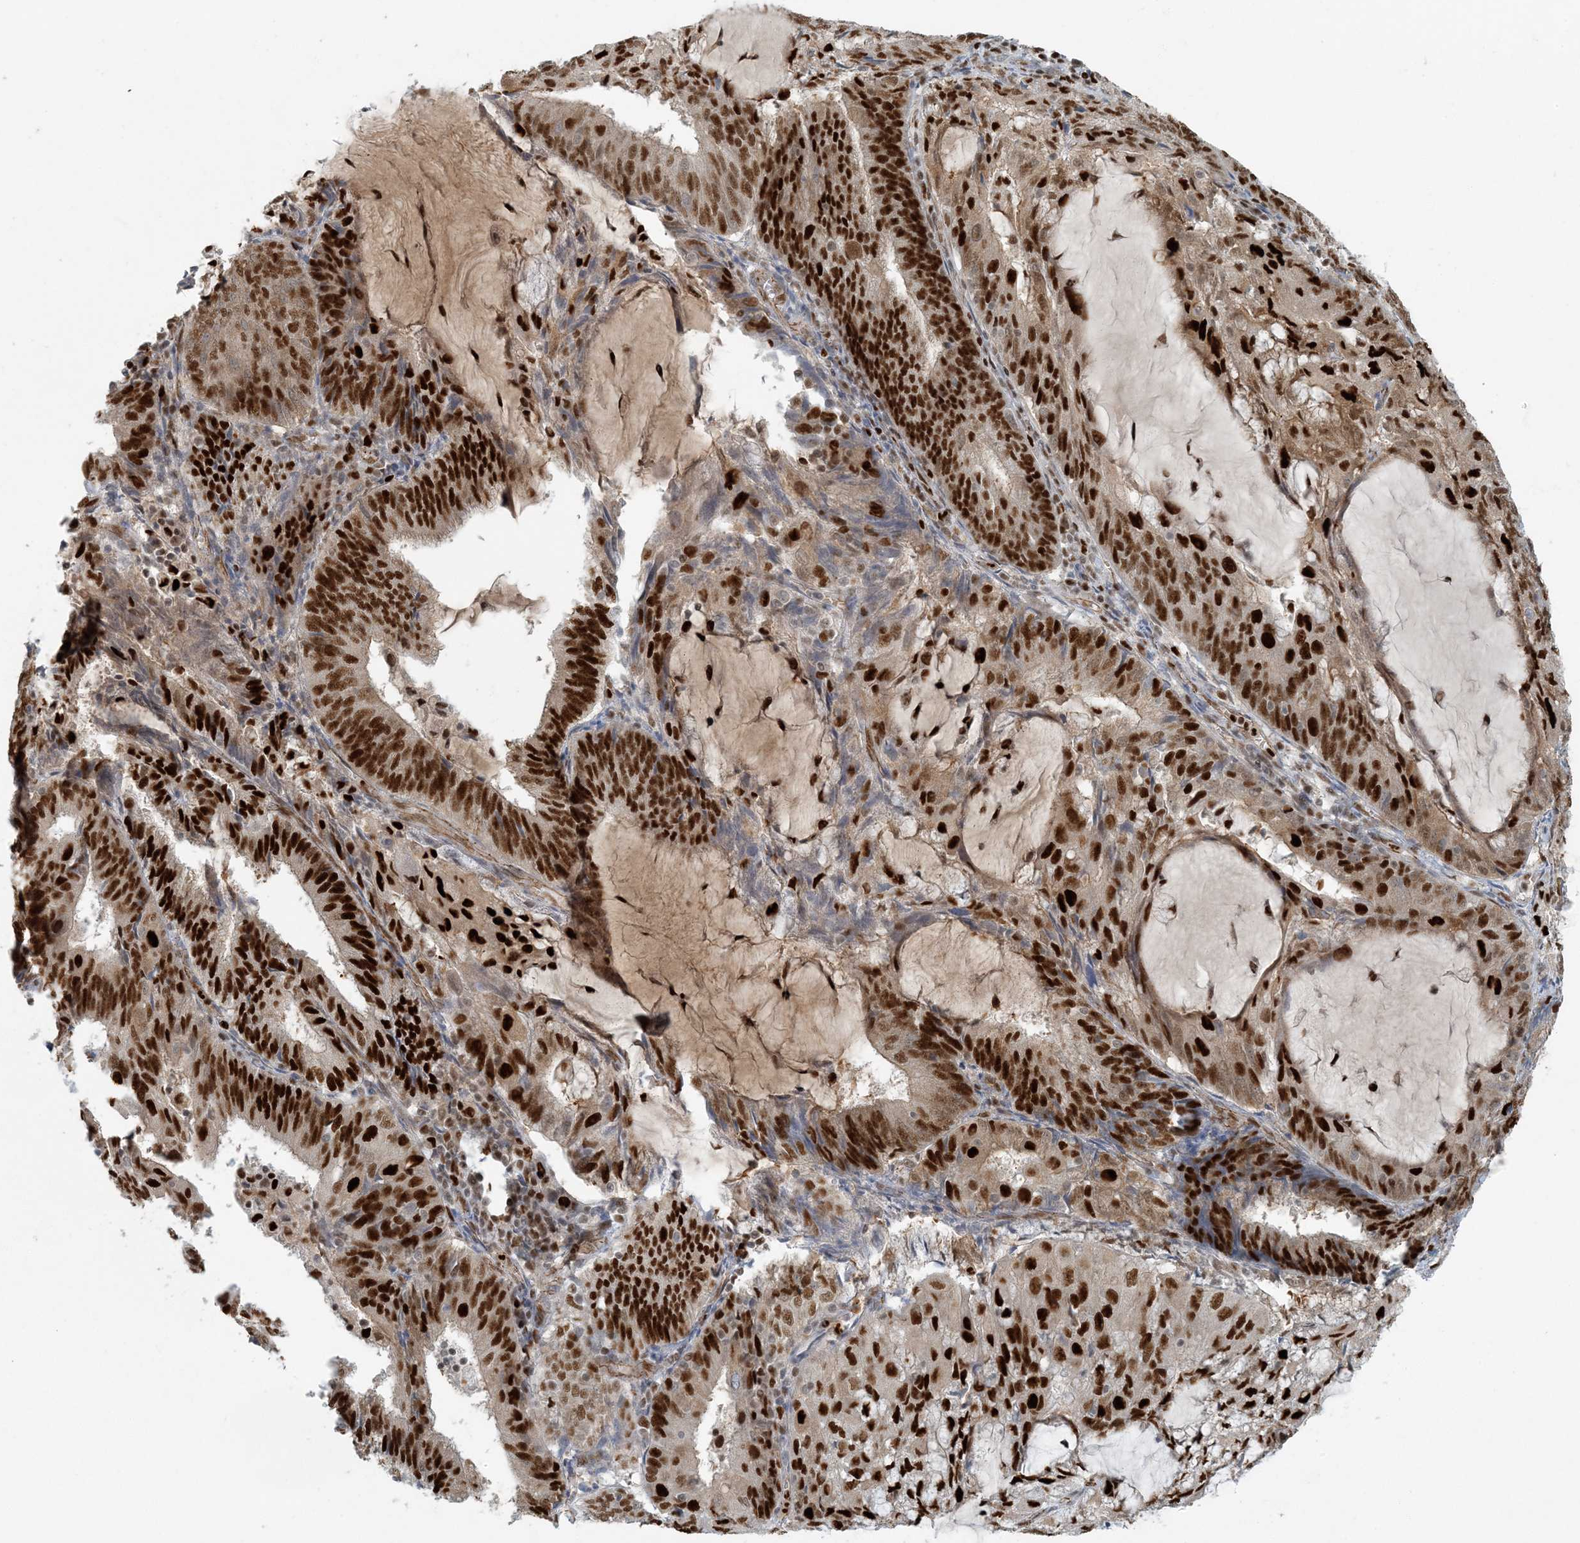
{"staining": {"intensity": "strong", "quantity": "25%-75%", "location": "nuclear"}, "tissue": "endometrial cancer", "cell_type": "Tumor cells", "image_type": "cancer", "snomed": [{"axis": "morphology", "description": "Adenocarcinoma, NOS"}, {"axis": "topography", "description": "Endometrium"}], "caption": "IHC (DAB) staining of human endometrial adenocarcinoma demonstrates strong nuclear protein positivity in approximately 25%-75% of tumor cells.", "gene": "AK9", "patient": {"sex": "female", "age": 81}}